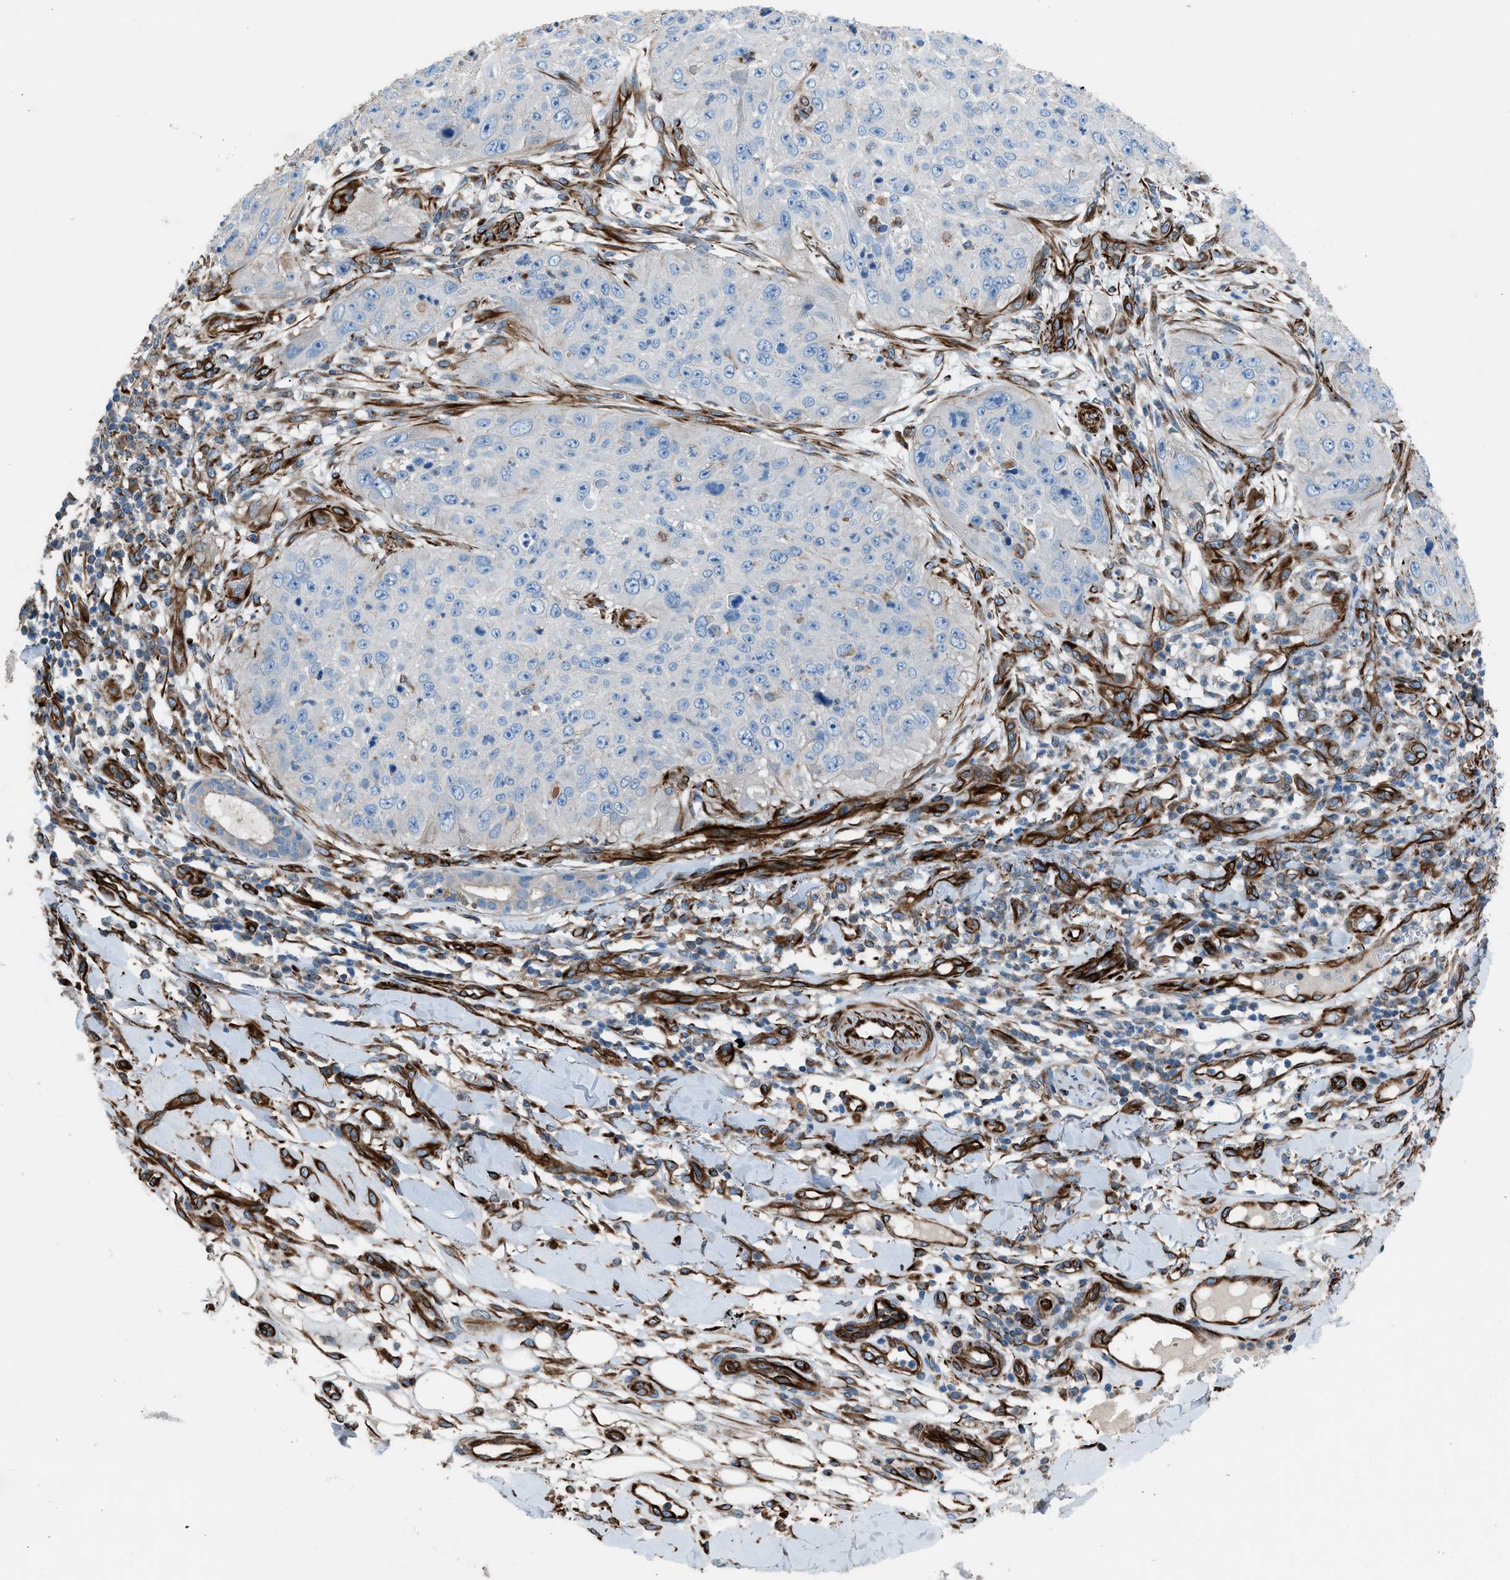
{"staining": {"intensity": "negative", "quantity": "none", "location": "none"}, "tissue": "skin cancer", "cell_type": "Tumor cells", "image_type": "cancer", "snomed": [{"axis": "morphology", "description": "Squamous cell carcinoma, NOS"}, {"axis": "topography", "description": "Skin"}], "caption": "Immunohistochemistry of human skin cancer shows no expression in tumor cells.", "gene": "CABP7", "patient": {"sex": "female", "age": 80}}